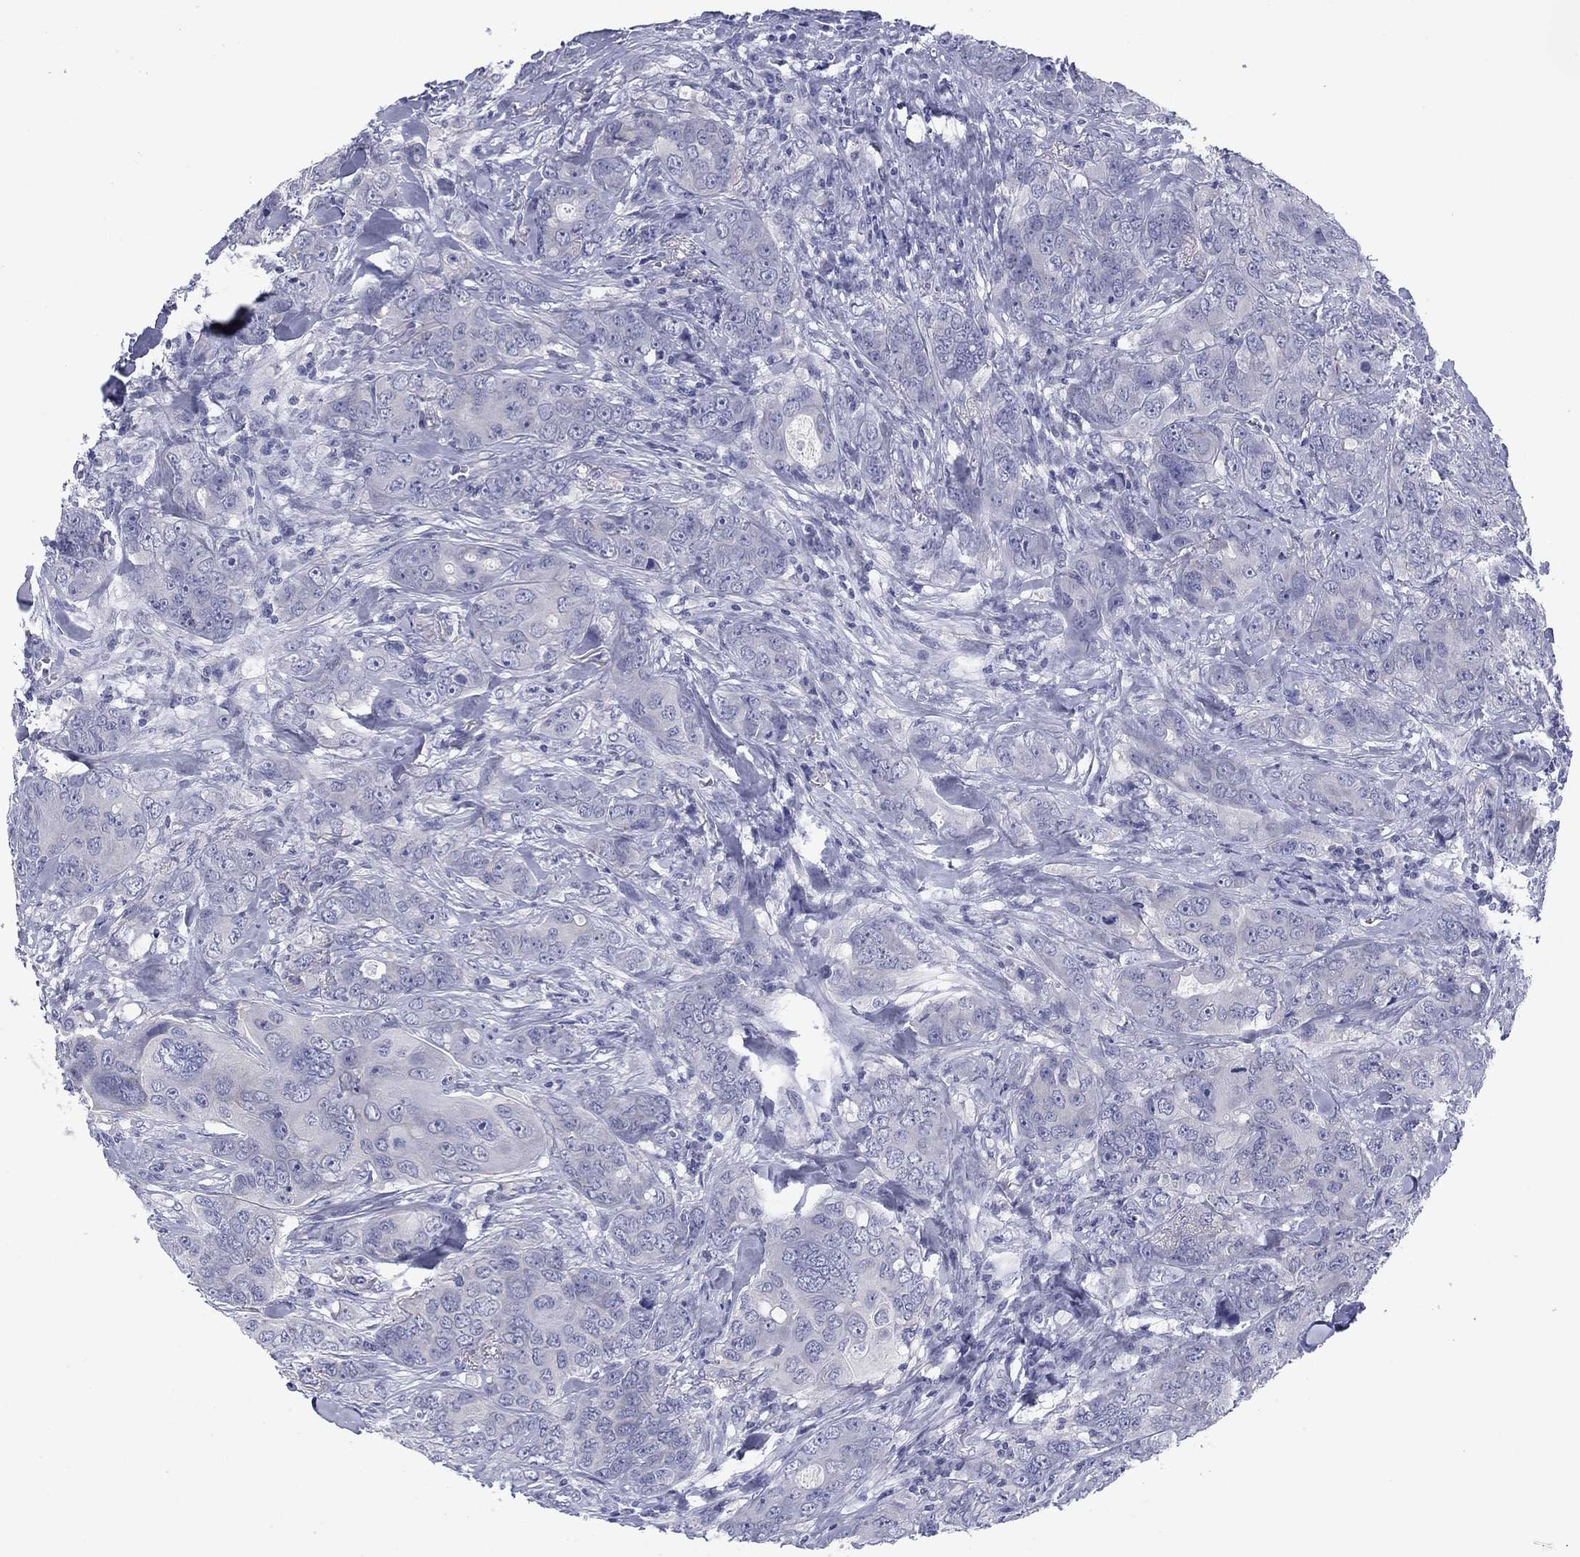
{"staining": {"intensity": "negative", "quantity": "none", "location": "none"}, "tissue": "breast cancer", "cell_type": "Tumor cells", "image_type": "cancer", "snomed": [{"axis": "morphology", "description": "Duct carcinoma"}, {"axis": "topography", "description": "Breast"}], "caption": "Immunohistochemical staining of human breast cancer reveals no significant positivity in tumor cells.", "gene": "CACNA1A", "patient": {"sex": "female", "age": 43}}